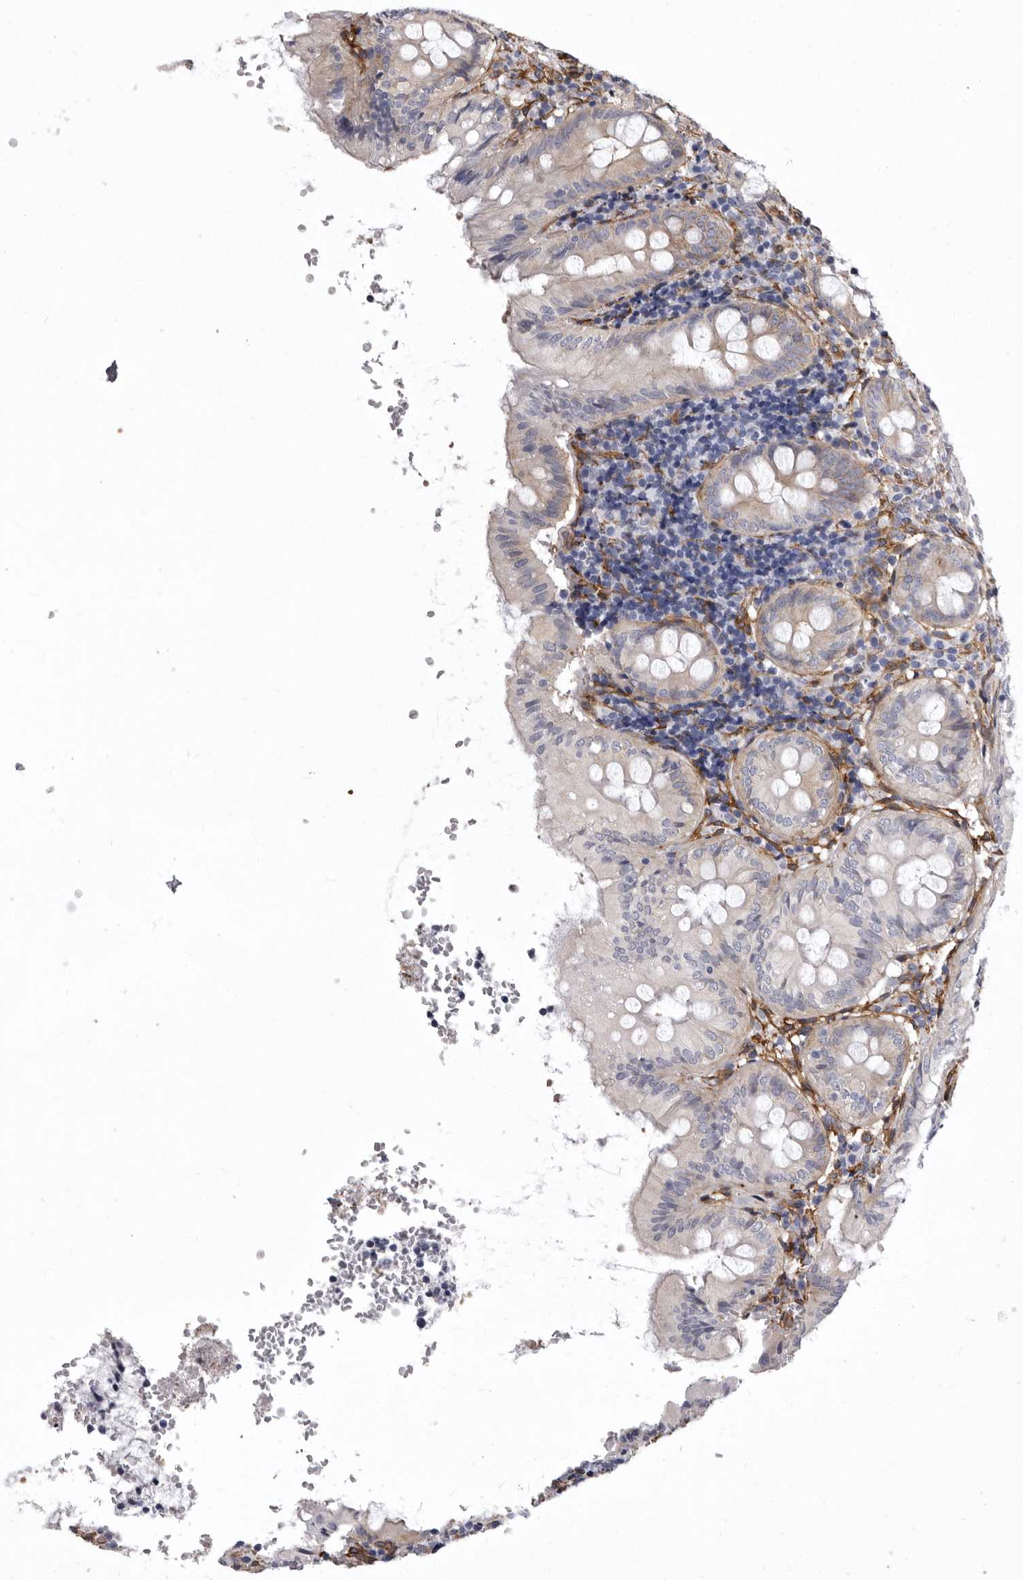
{"staining": {"intensity": "moderate", "quantity": "<25%", "location": "cytoplasmic/membranous"}, "tissue": "appendix", "cell_type": "Glandular cells", "image_type": "normal", "snomed": [{"axis": "morphology", "description": "Normal tissue, NOS"}, {"axis": "topography", "description": "Appendix"}], "caption": "Appendix stained for a protein (brown) shows moderate cytoplasmic/membranous positive positivity in approximately <25% of glandular cells.", "gene": "ENAH", "patient": {"sex": "male", "age": 8}}